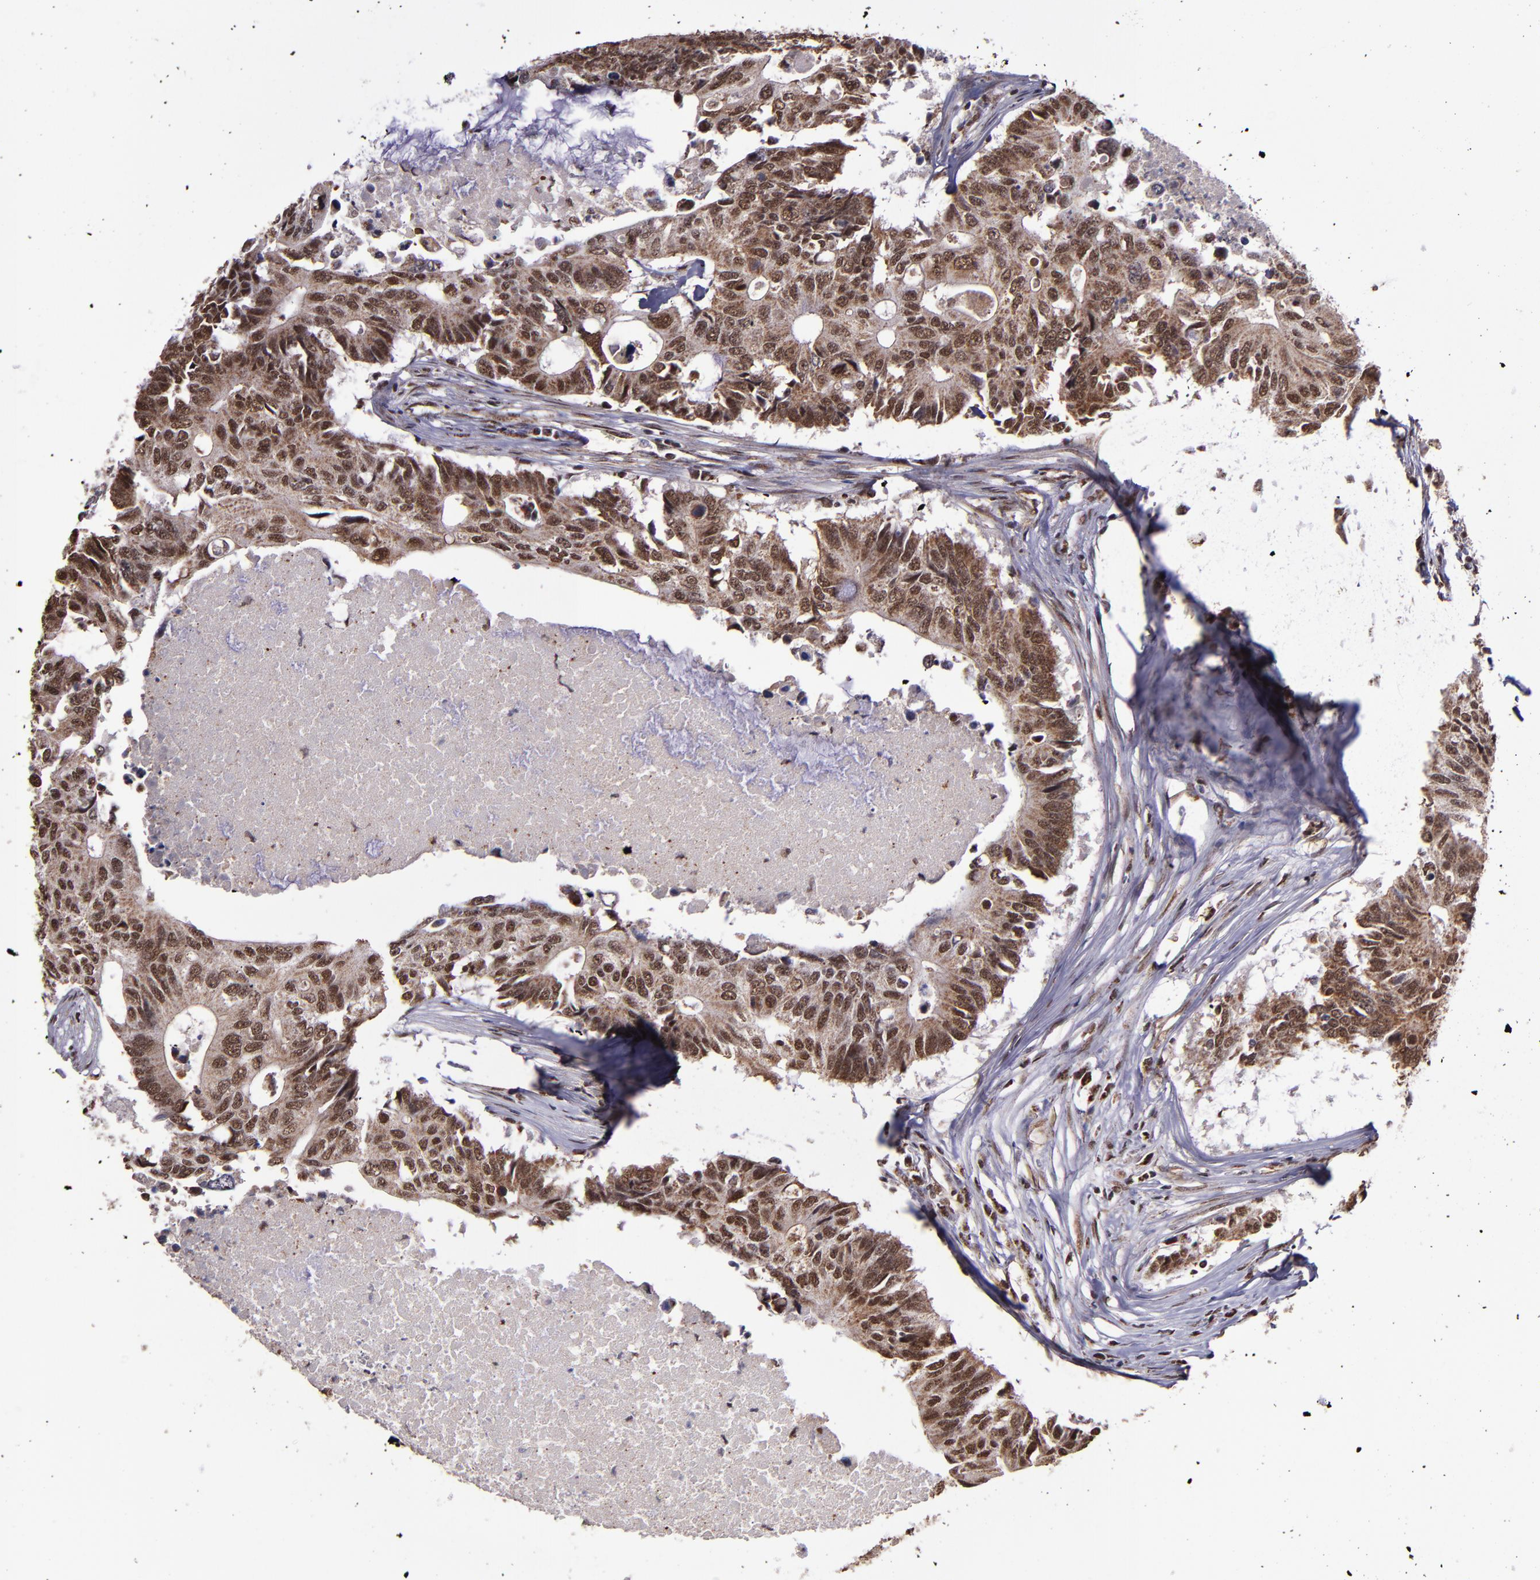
{"staining": {"intensity": "moderate", "quantity": ">75%", "location": "cytoplasmic/membranous,nuclear"}, "tissue": "colorectal cancer", "cell_type": "Tumor cells", "image_type": "cancer", "snomed": [{"axis": "morphology", "description": "Adenocarcinoma, NOS"}, {"axis": "topography", "description": "Colon"}], "caption": "The immunohistochemical stain highlights moderate cytoplasmic/membranous and nuclear positivity in tumor cells of colorectal cancer tissue.", "gene": "CECR2", "patient": {"sex": "male", "age": 71}}